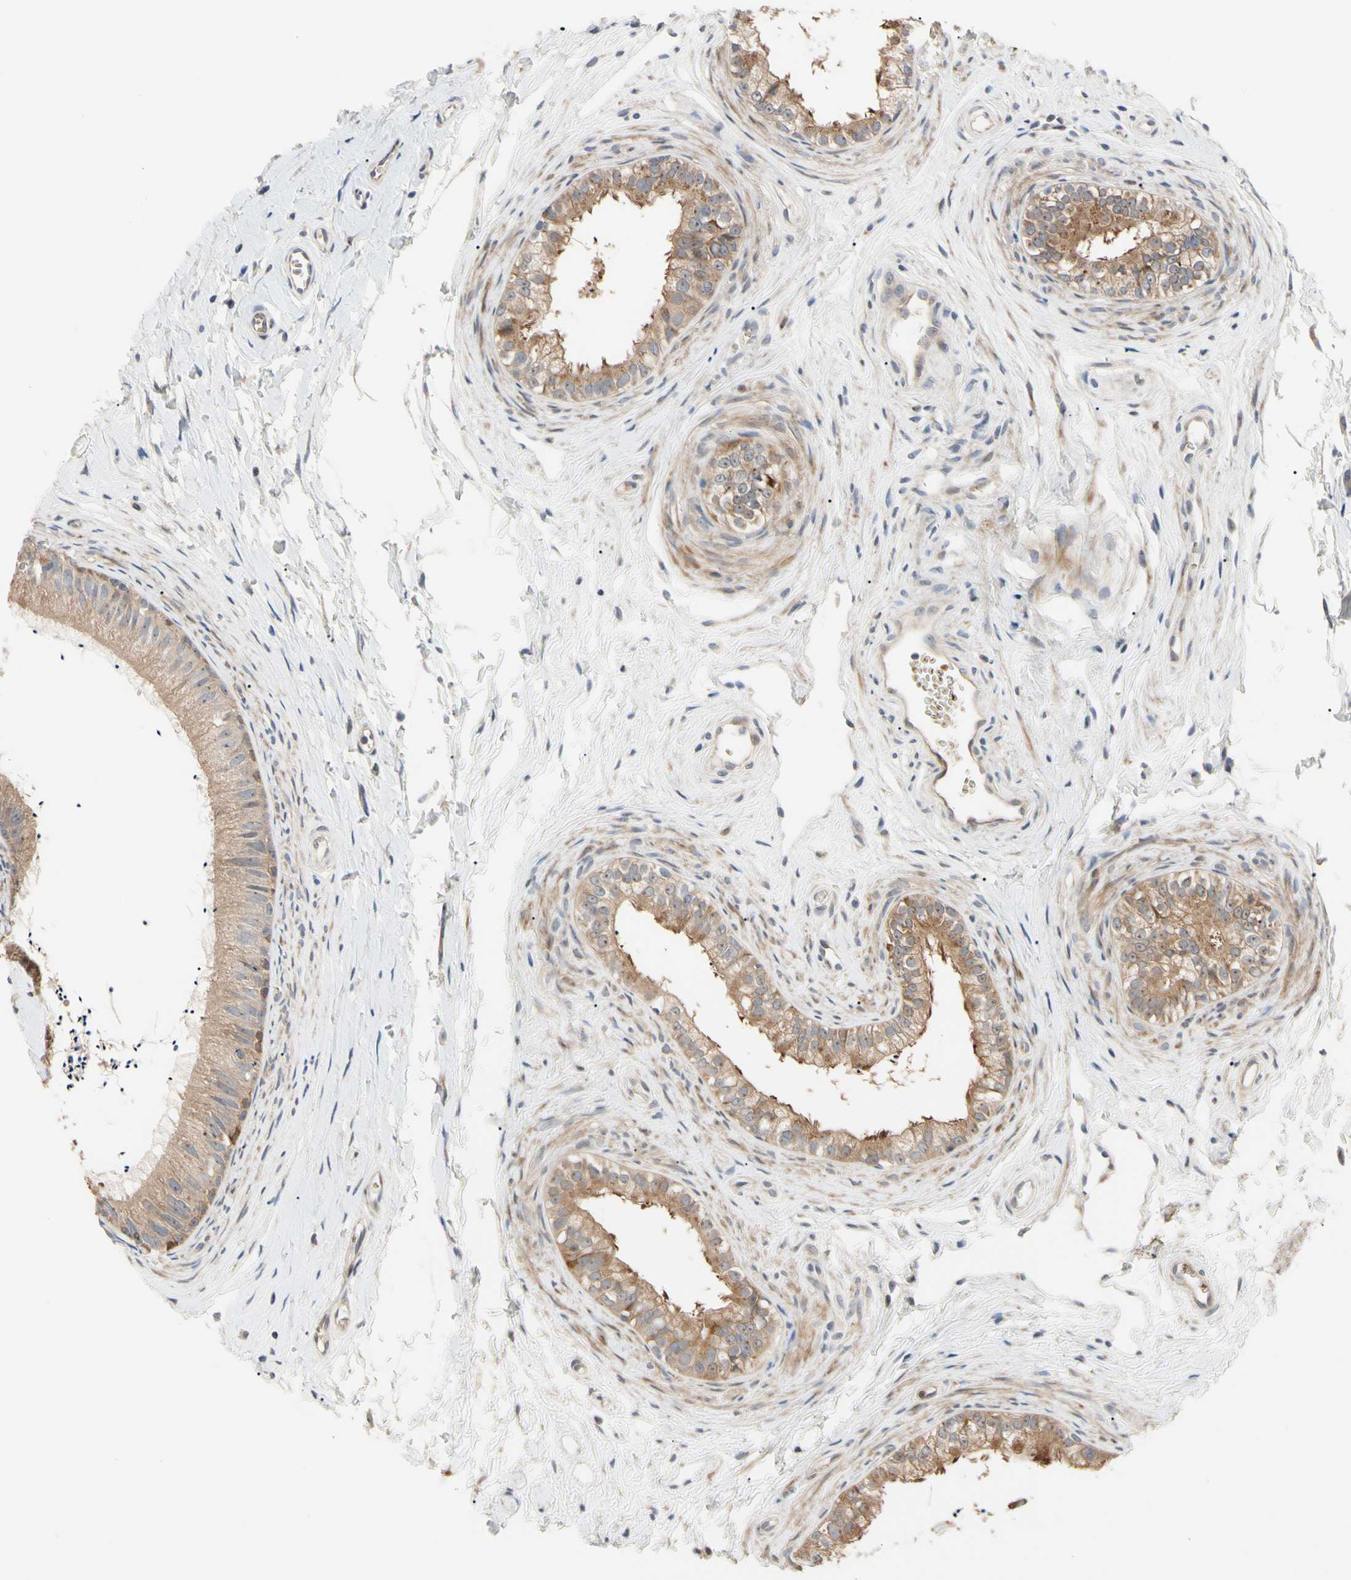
{"staining": {"intensity": "moderate", "quantity": ">75%", "location": "cytoplasmic/membranous"}, "tissue": "epididymis", "cell_type": "Glandular cells", "image_type": "normal", "snomed": [{"axis": "morphology", "description": "Normal tissue, NOS"}, {"axis": "topography", "description": "Epididymis"}], "caption": "A micrograph of epididymis stained for a protein exhibits moderate cytoplasmic/membranous brown staining in glandular cells. The staining was performed using DAB (3,3'-diaminobenzidine) to visualize the protein expression in brown, while the nuclei were stained in blue with hematoxylin (Magnification: 20x).", "gene": "HMGCR", "patient": {"sex": "male", "age": 56}}